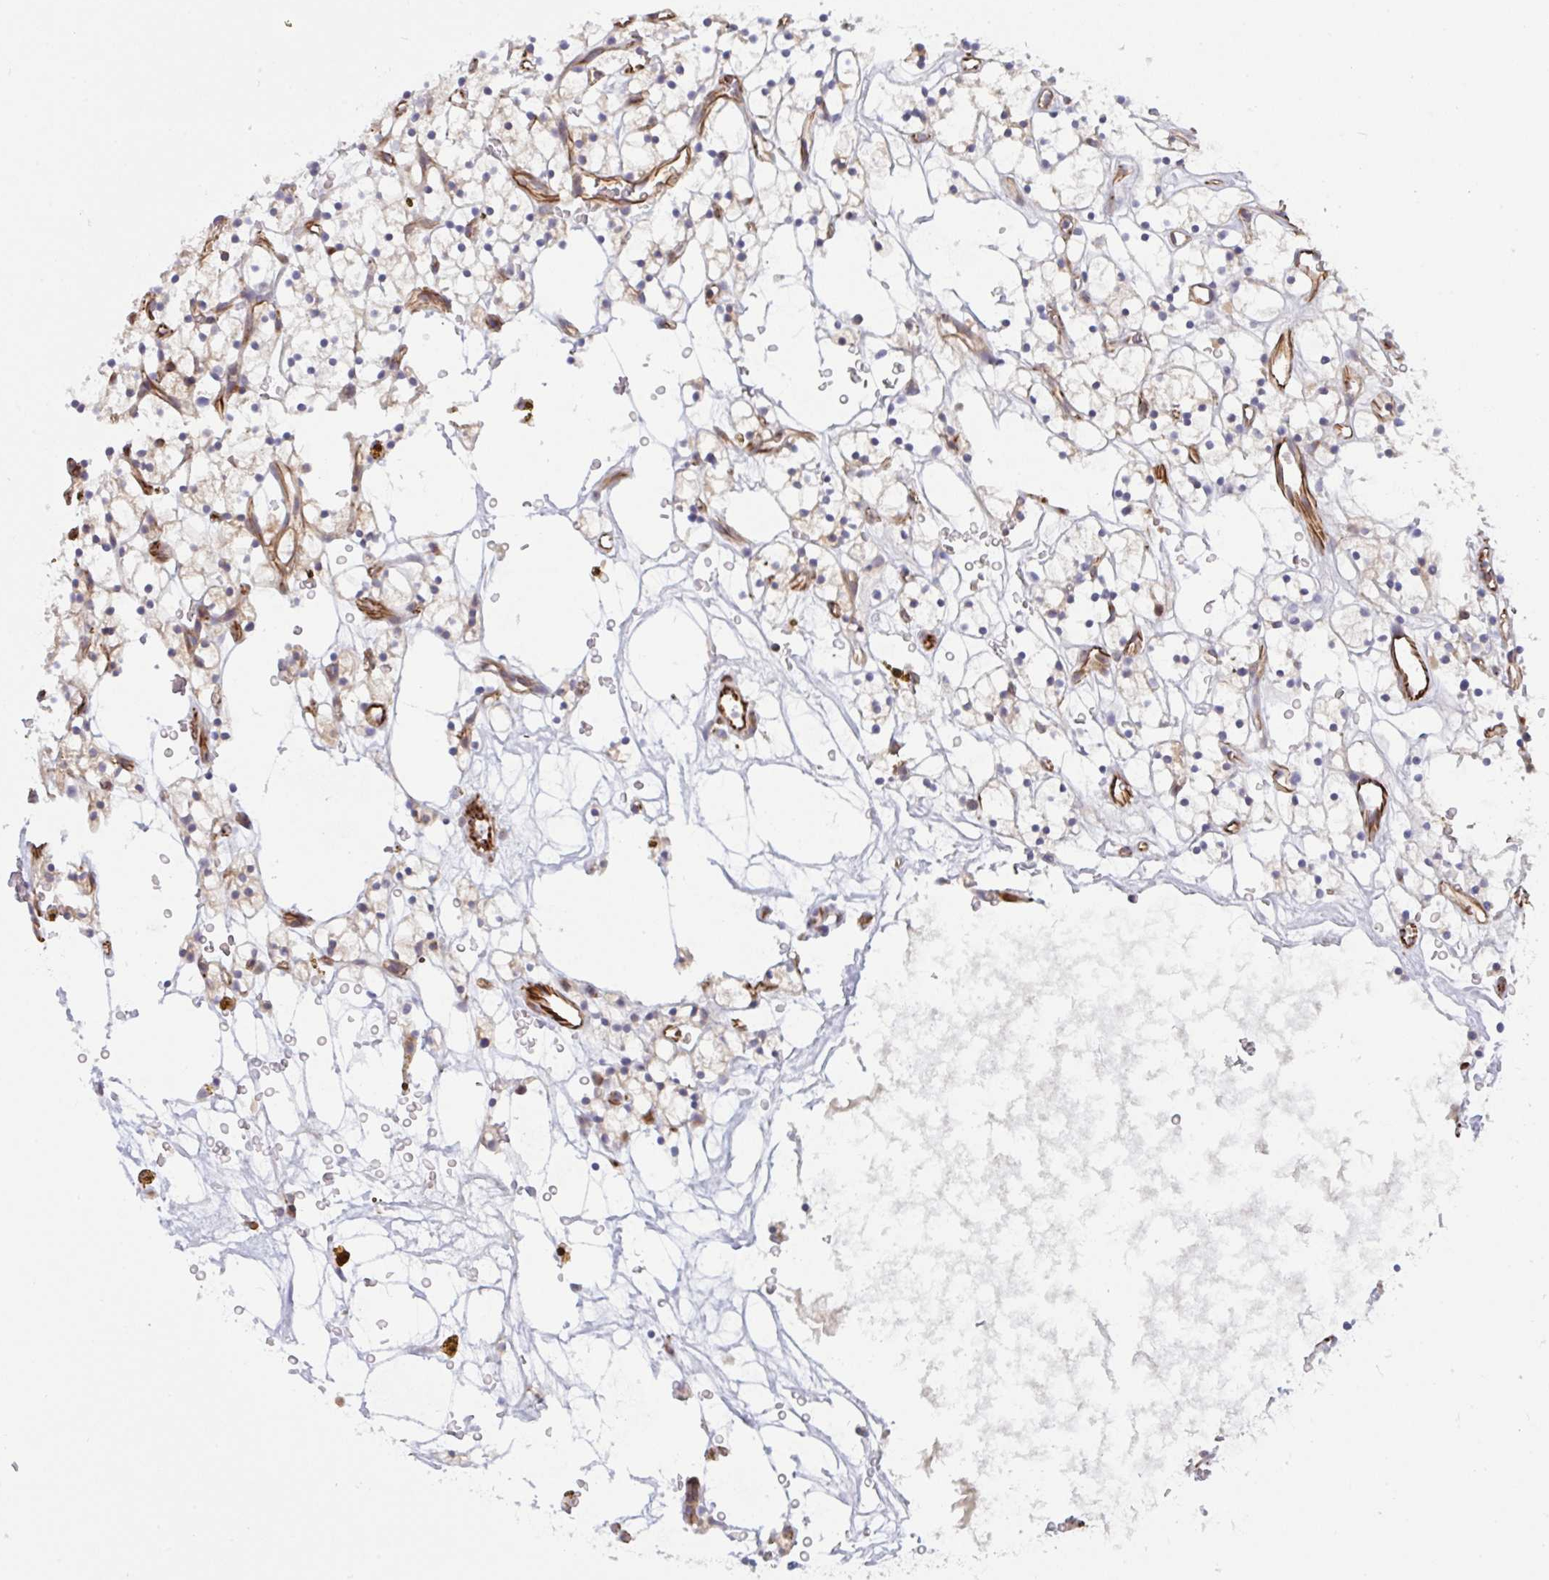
{"staining": {"intensity": "negative", "quantity": "none", "location": "none"}, "tissue": "renal cancer", "cell_type": "Tumor cells", "image_type": "cancer", "snomed": [{"axis": "morphology", "description": "Adenocarcinoma, NOS"}, {"axis": "topography", "description": "Kidney"}], "caption": "Renal adenocarcinoma was stained to show a protein in brown. There is no significant staining in tumor cells.", "gene": "DCBLD1", "patient": {"sex": "female", "age": 64}}